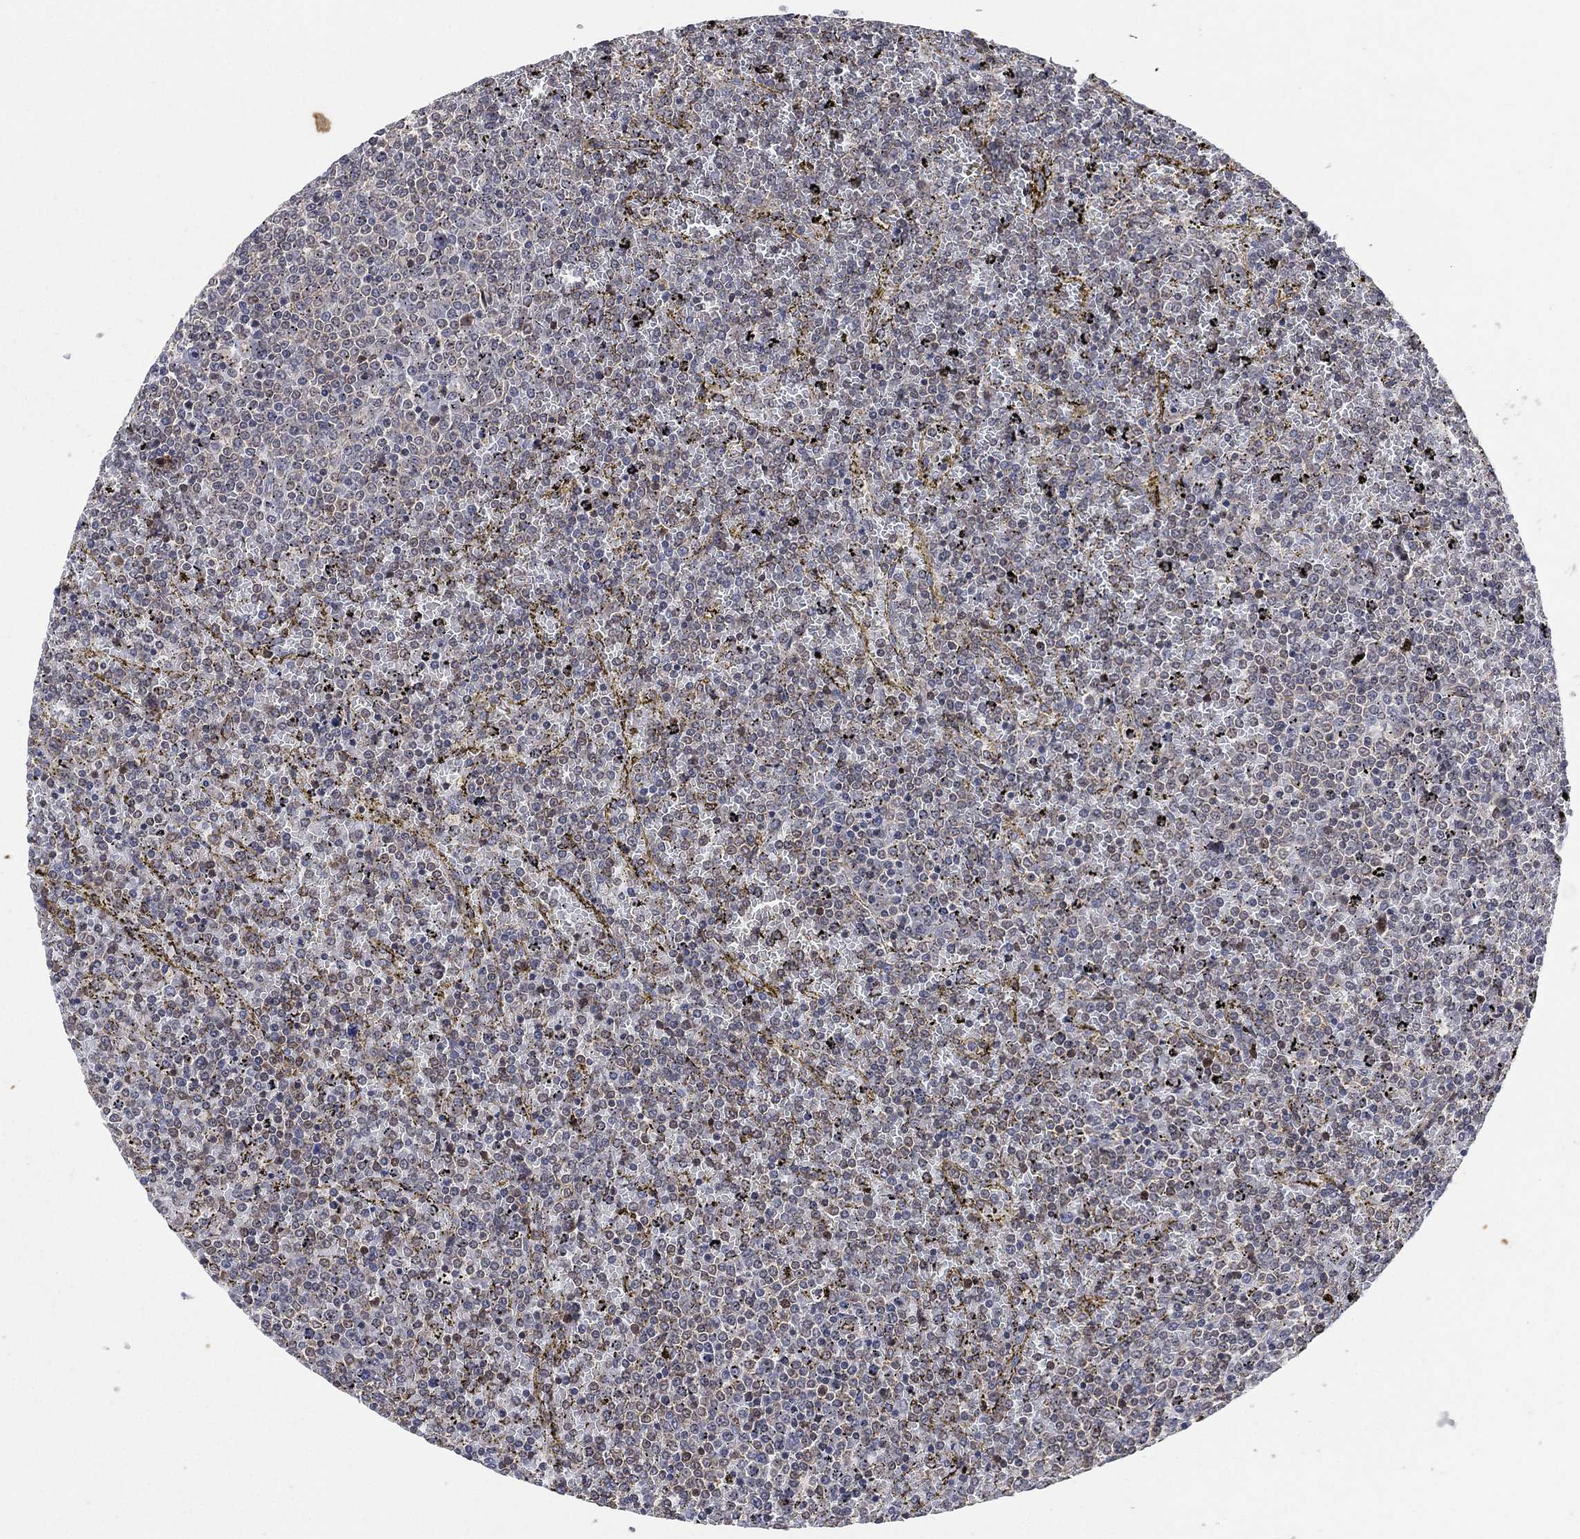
{"staining": {"intensity": "negative", "quantity": "none", "location": "none"}, "tissue": "lymphoma", "cell_type": "Tumor cells", "image_type": "cancer", "snomed": [{"axis": "morphology", "description": "Malignant lymphoma, non-Hodgkin's type, Low grade"}, {"axis": "topography", "description": "Spleen"}], "caption": "Lymphoma stained for a protein using immunohistochemistry (IHC) displays no expression tumor cells.", "gene": "TMCO1", "patient": {"sex": "female", "age": 77}}